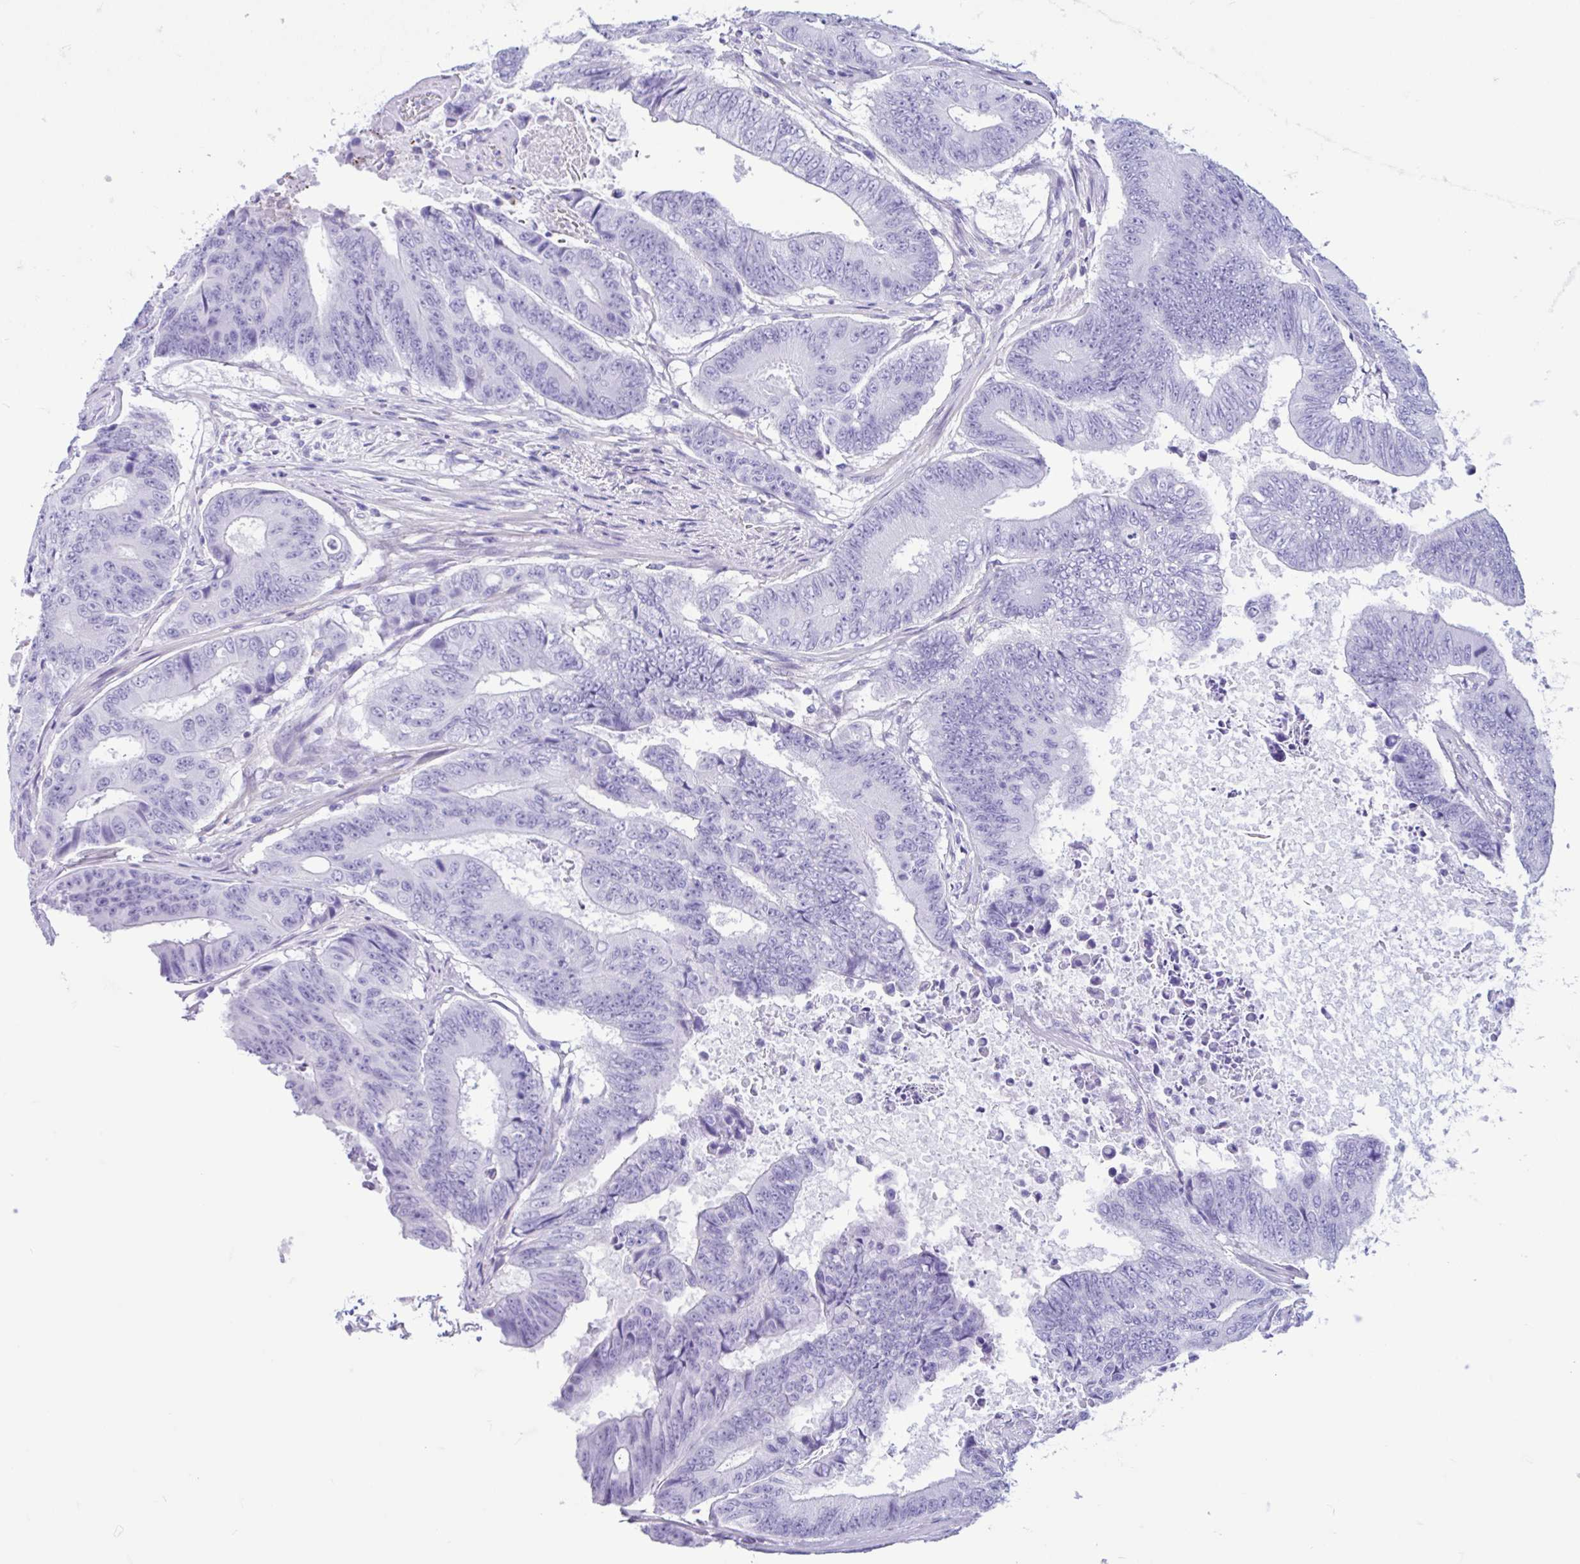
{"staining": {"intensity": "negative", "quantity": "none", "location": "none"}, "tissue": "colorectal cancer", "cell_type": "Tumor cells", "image_type": "cancer", "snomed": [{"axis": "morphology", "description": "Adenocarcinoma, NOS"}, {"axis": "topography", "description": "Colon"}], "caption": "Immunohistochemical staining of human colorectal adenocarcinoma reveals no significant staining in tumor cells.", "gene": "IAPP", "patient": {"sex": "female", "age": 48}}